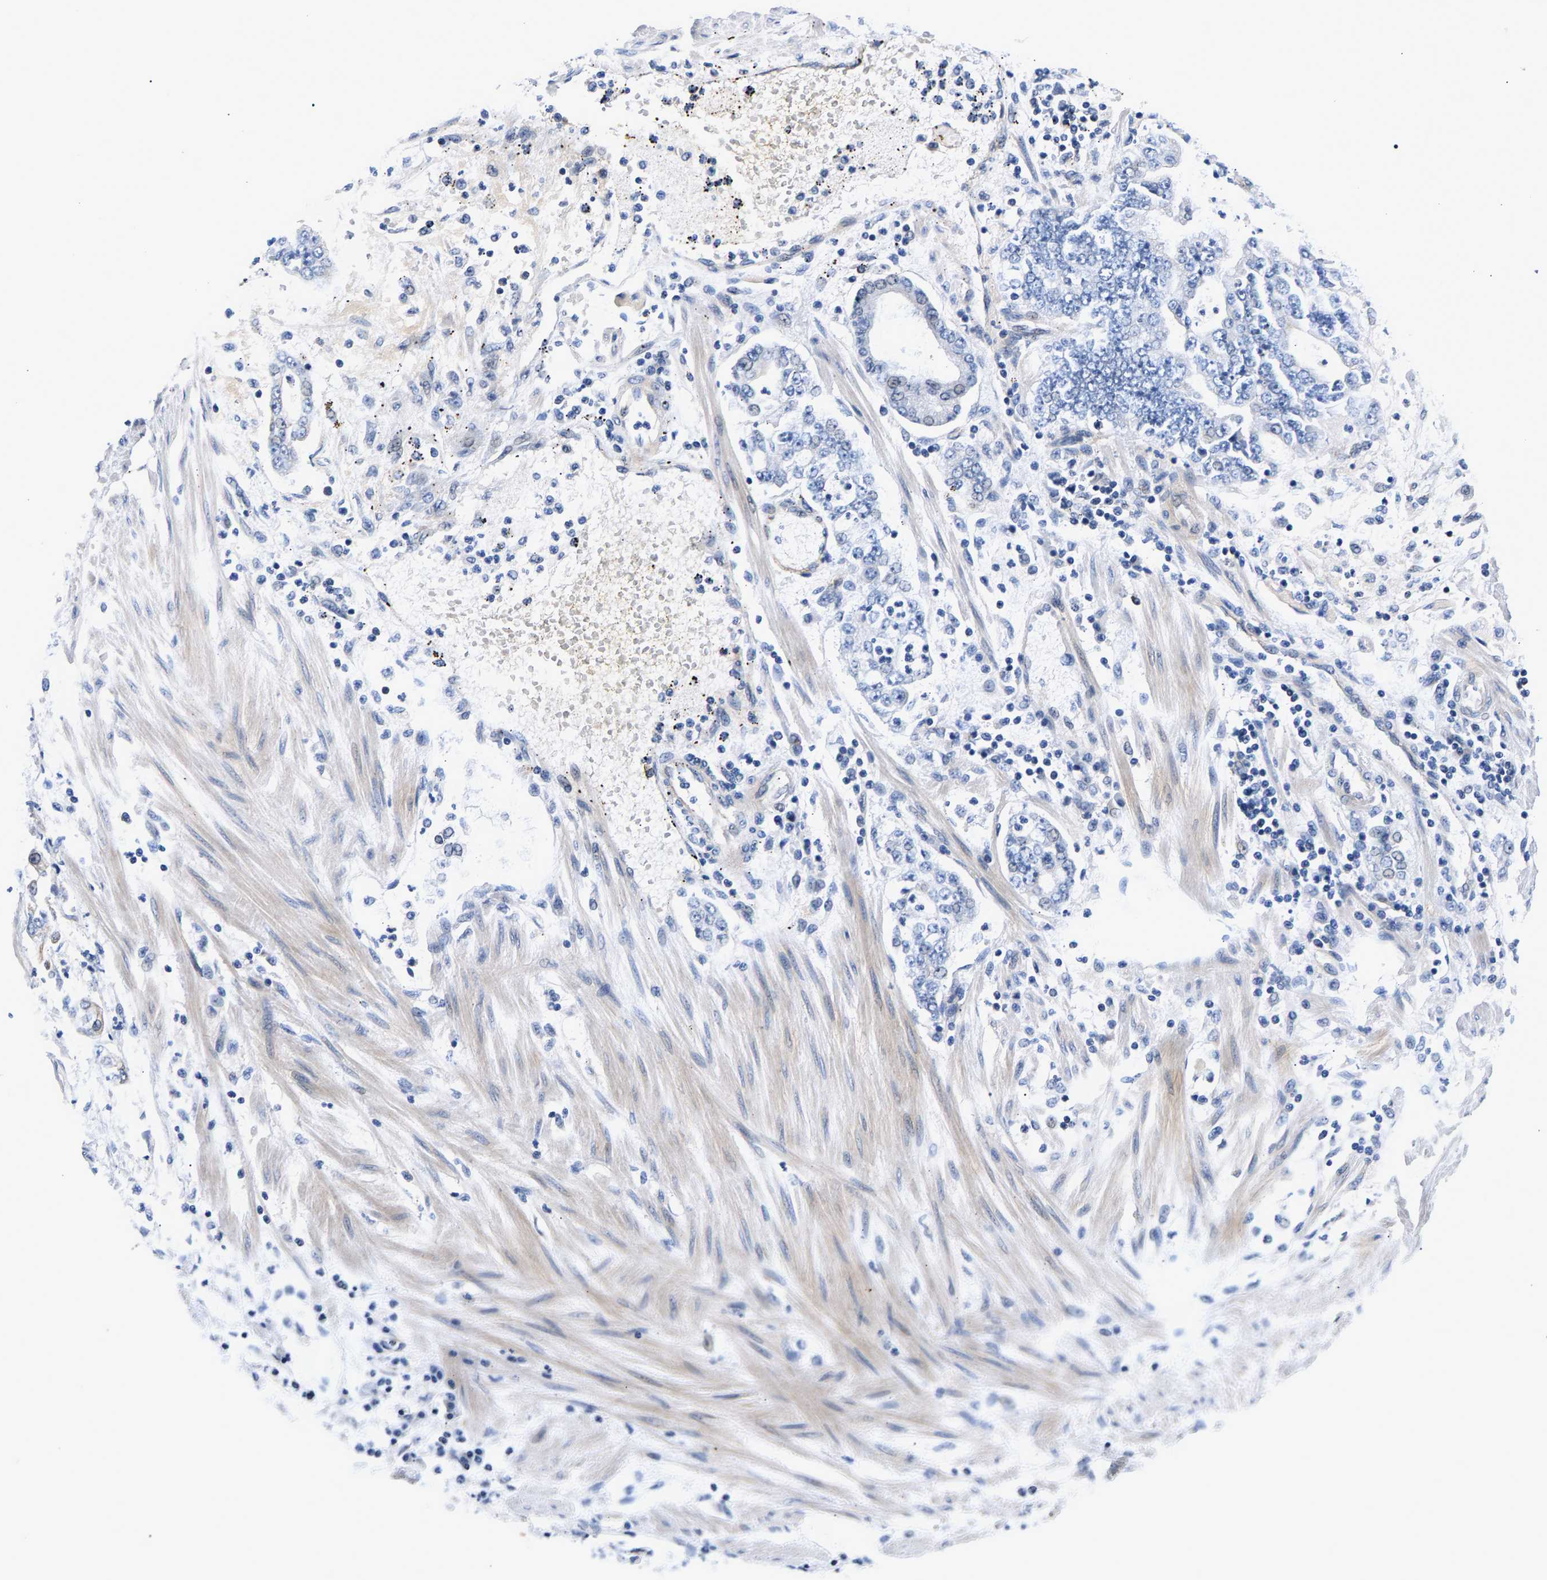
{"staining": {"intensity": "negative", "quantity": "none", "location": "none"}, "tissue": "stomach cancer", "cell_type": "Tumor cells", "image_type": "cancer", "snomed": [{"axis": "morphology", "description": "Adenocarcinoma, NOS"}, {"axis": "topography", "description": "Stomach"}], "caption": "A micrograph of human stomach cancer is negative for staining in tumor cells.", "gene": "P2RY4", "patient": {"sex": "male", "age": 76}}